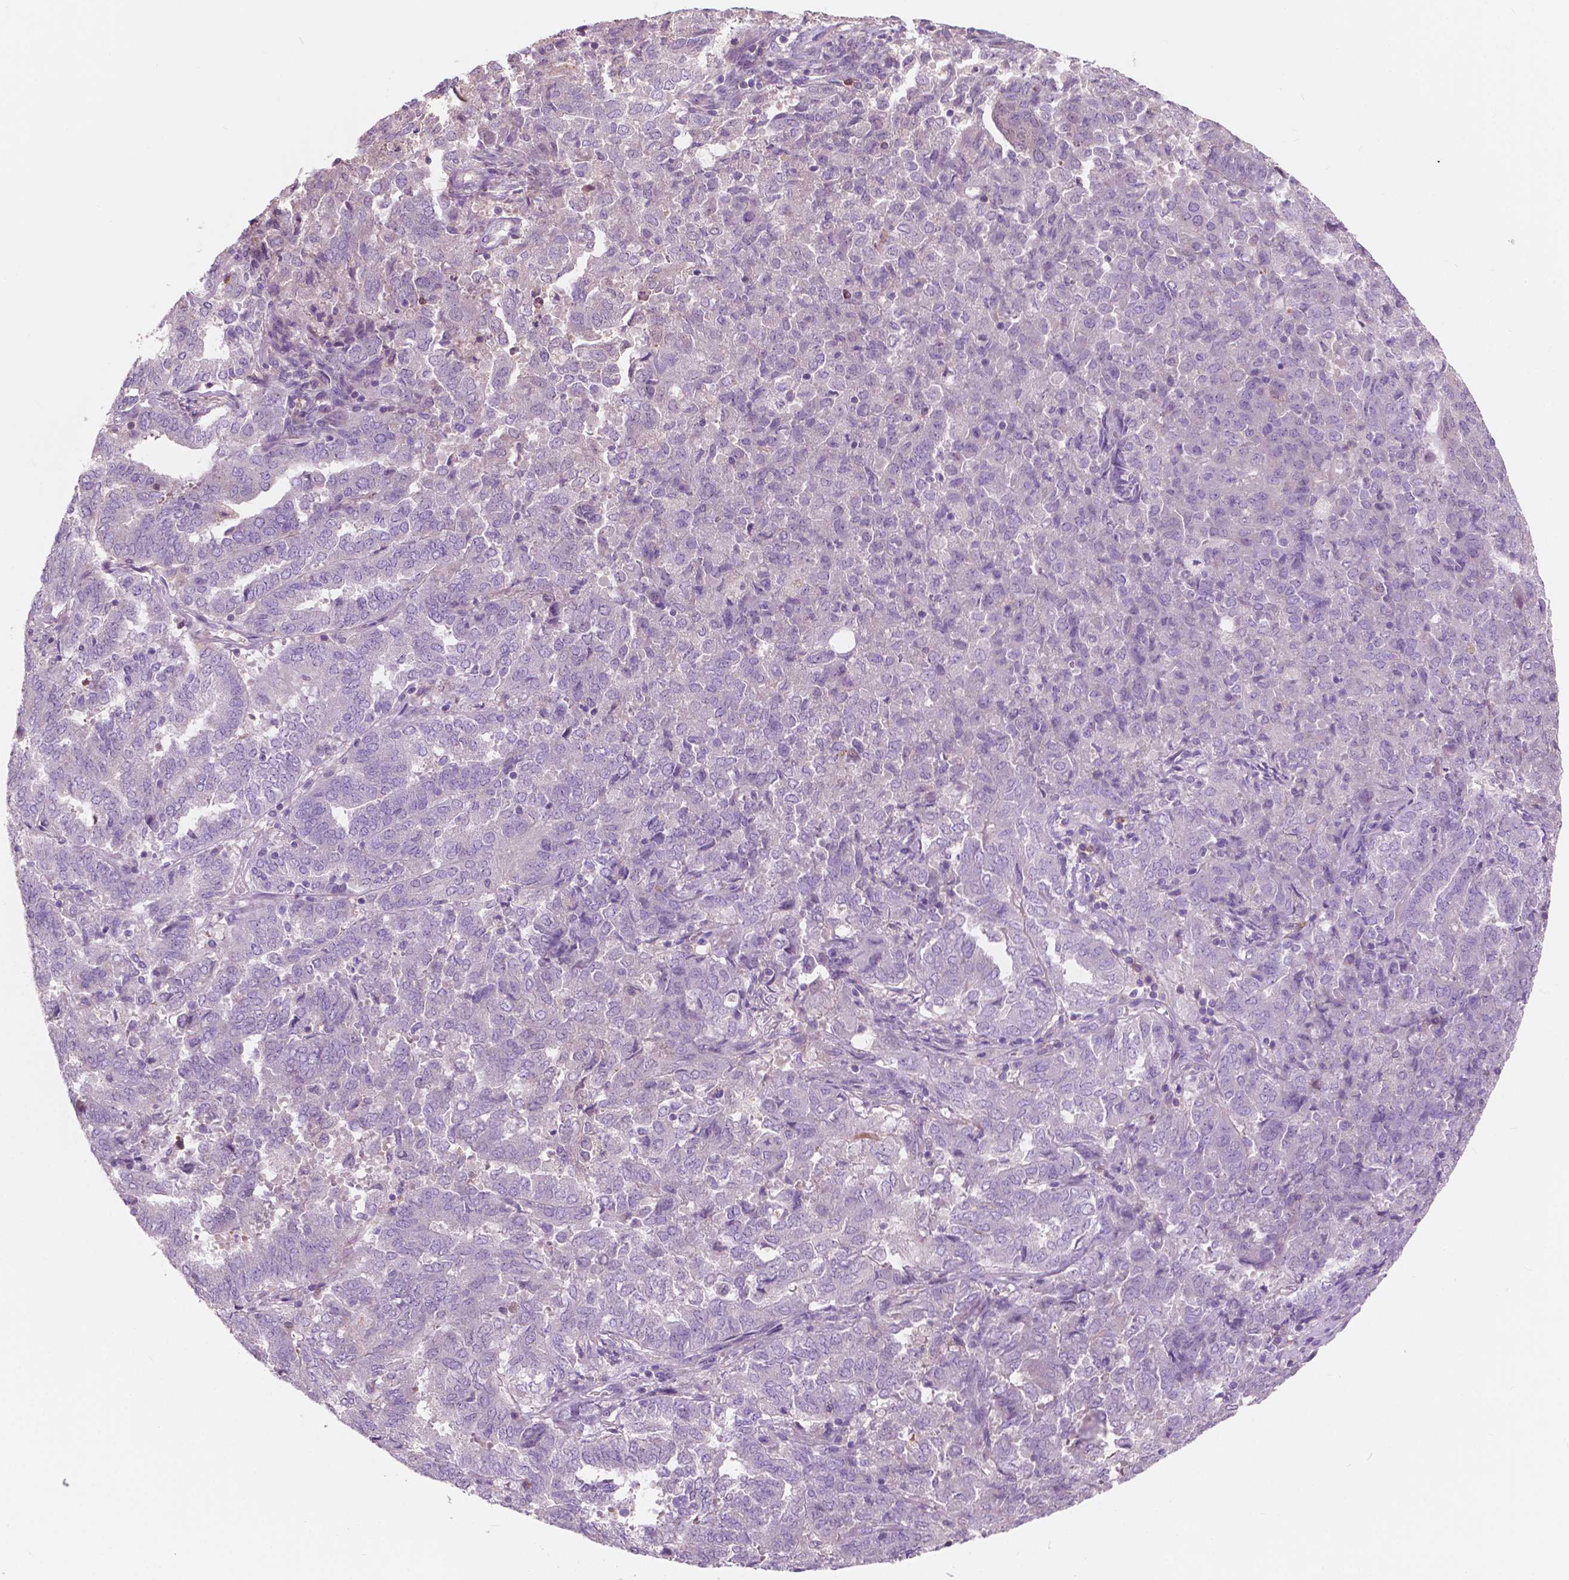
{"staining": {"intensity": "negative", "quantity": "none", "location": "none"}, "tissue": "endometrial cancer", "cell_type": "Tumor cells", "image_type": "cancer", "snomed": [{"axis": "morphology", "description": "Adenocarcinoma, NOS"}, {"axis": "topography", "description": "Endometrium"}], "caption": "Photomicrograph shows no protein positivity in tumor cells of endometrial cancer (adenocarcinoma) tissue.", "gene": "SEMA4A", "patient": {"sex": "female", "age": 72}}